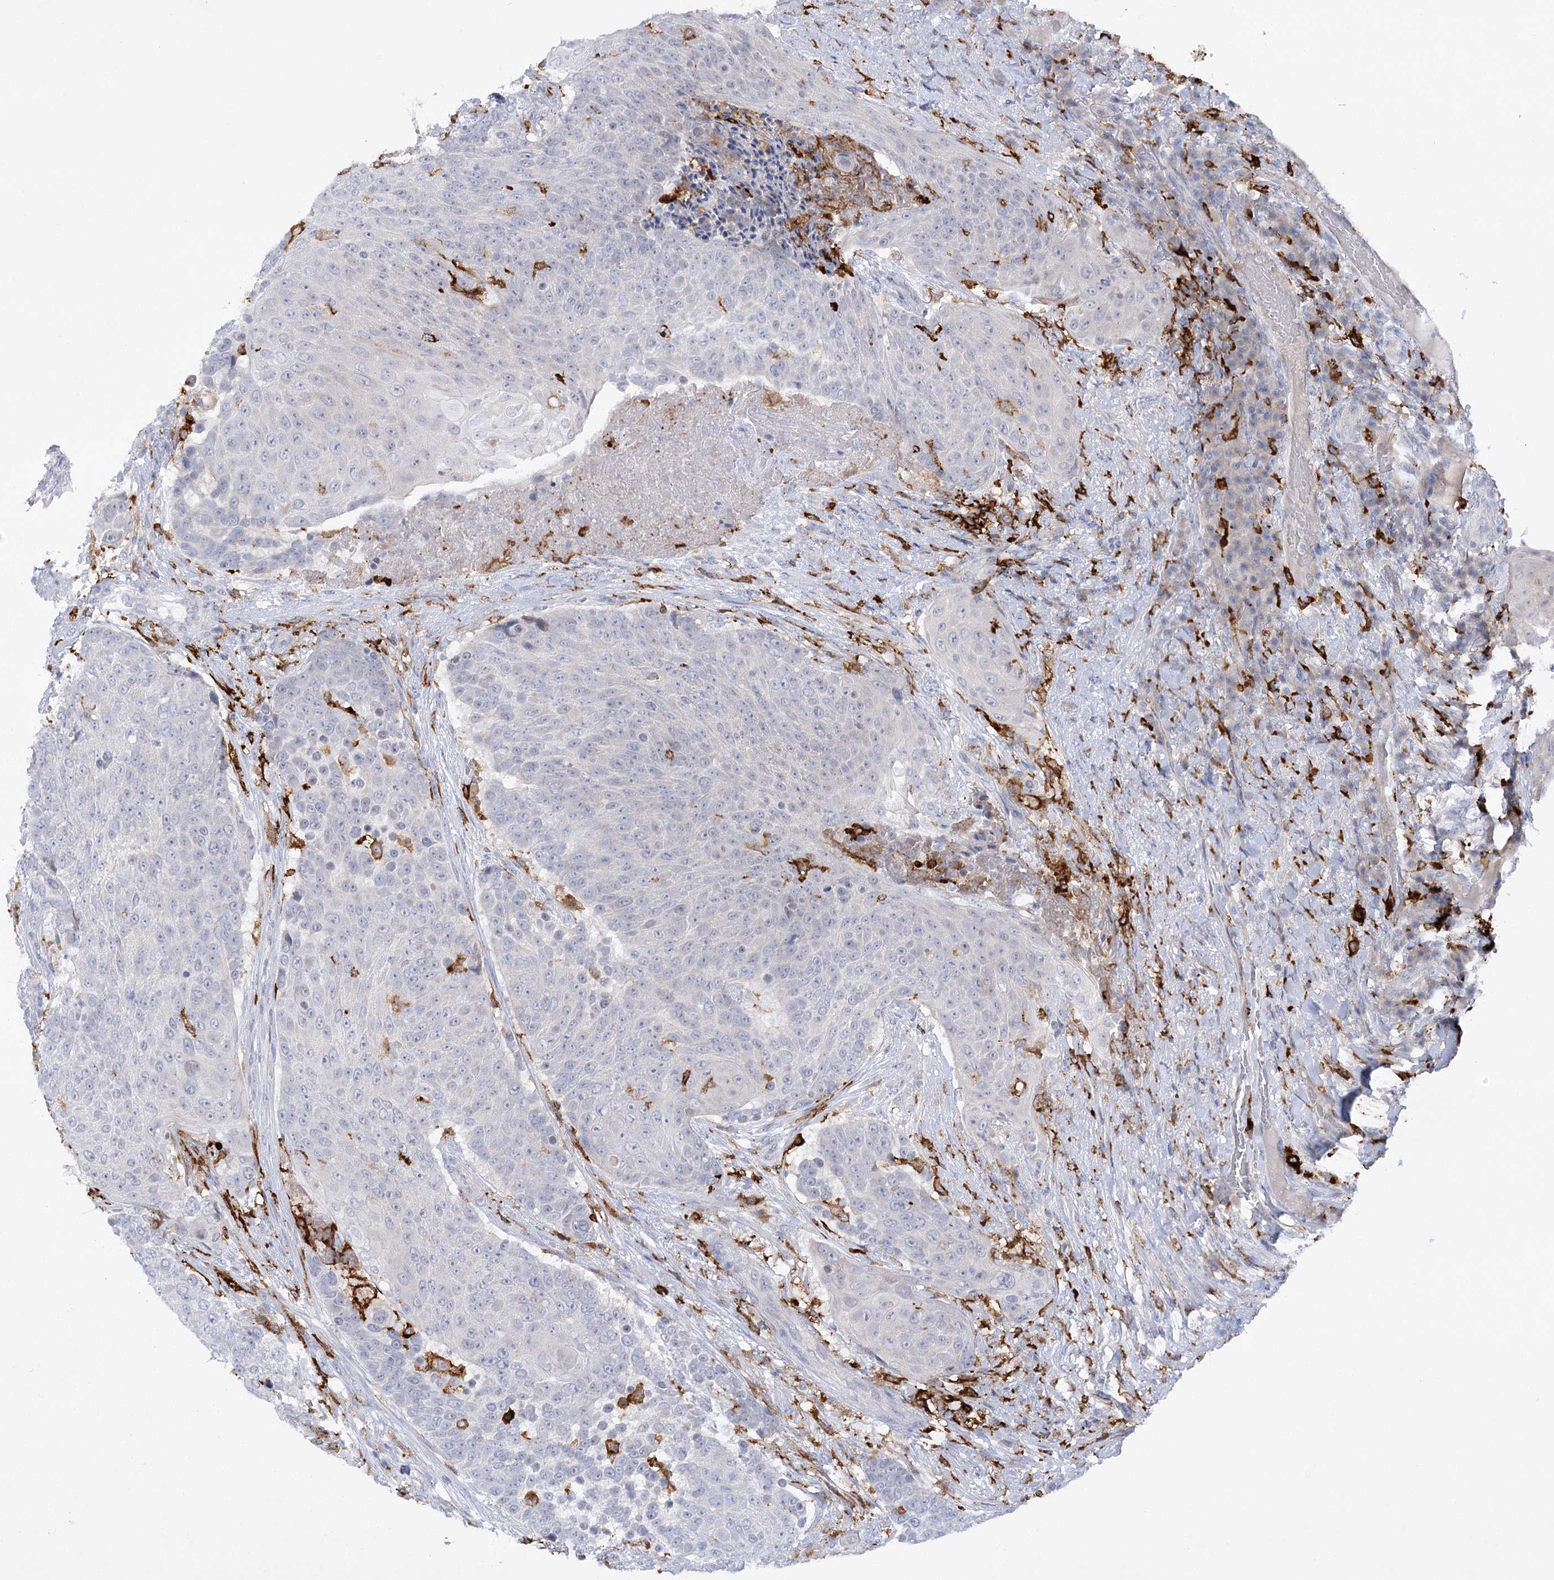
{"staining": {"intensity": "negative", "quantity": "none", "location": "none"}, "tissue": "urothelial cancer", "cell_type": "Tumor cells", "image_type": "cancer", "snomed": [{"axis": "morphology", "description": "Urothelial carcinoma, High grade"}, {"axis": "topography", "description": "Urinary bladder"}], "caption": "DAB immunohistochemical staining of human urothelial cancer shows no significant expression in tumor cells.", "gene": "PIWIL4", "patient": {"sex": "female", "age": 63}}